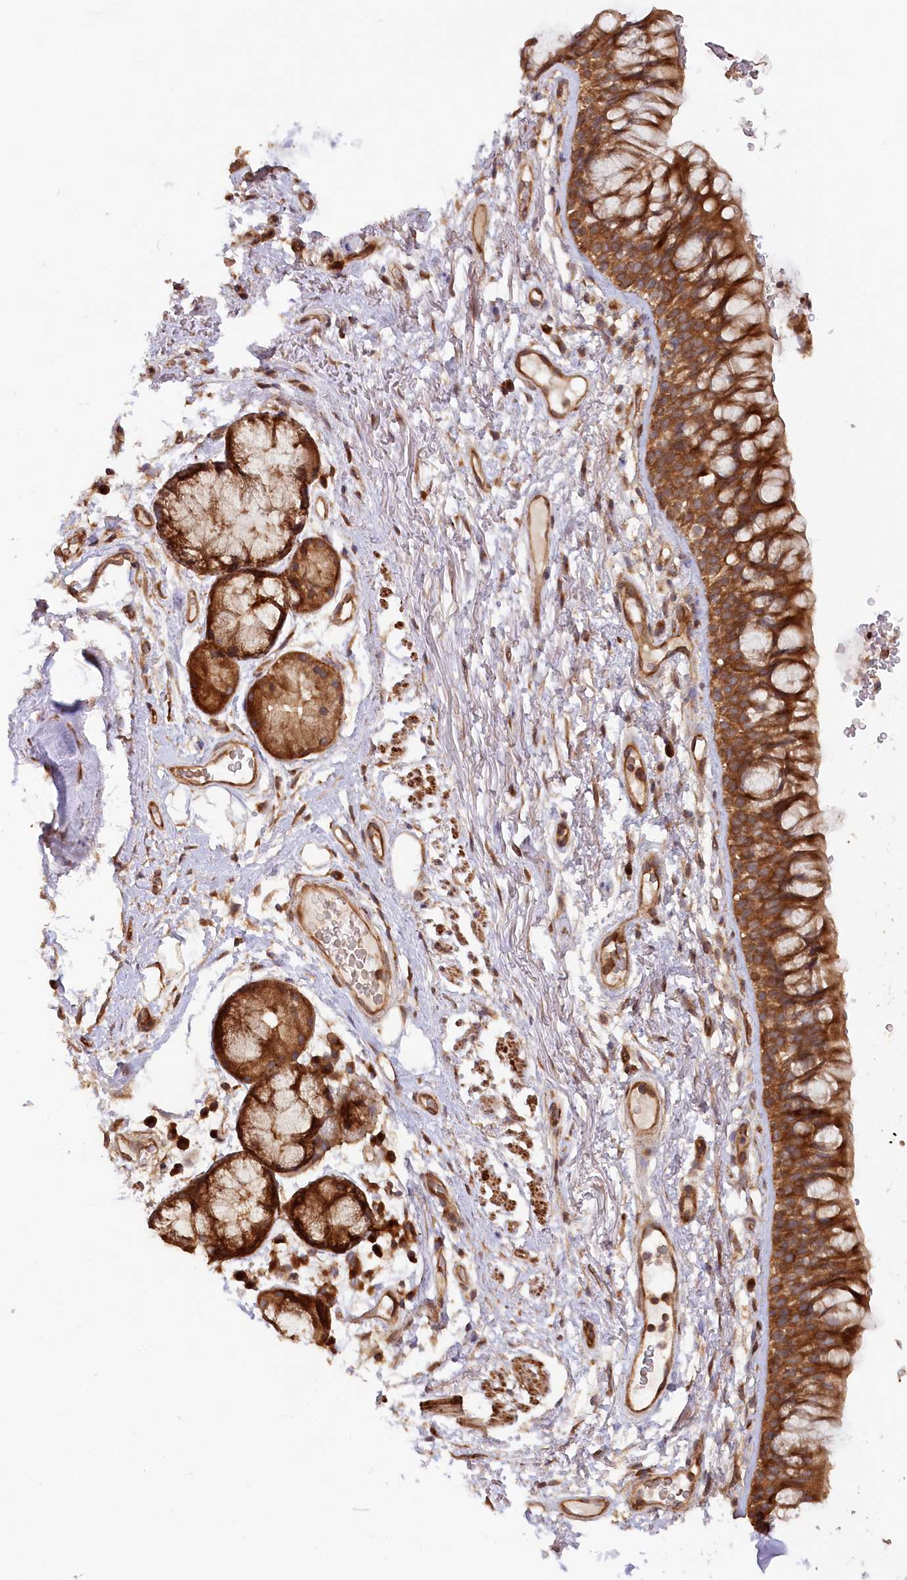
{"staining": {"intensity": "strong", "quantity": ">75%", "location": "cytoplasmic/membranous"}, "tissue": "bronchus", "cell_type": "Respiratory epithelial cells", "image_type": "normal", "snomed": [{"axis": "morphology", "description": "Normal tissue, NOS"}, {"axis": "topography", "description": "Cartilage tissue"}, {"axis": "topography", "description": "Bronchus"}], "caption": "Respiratory epithelial cells display high levels of strong cytoplasmic/membranous staining in approximately >75% of cells in unremarkable bronchus.", "gene": "PAIP2", "patient": {"sex": "female", "age": 73}}